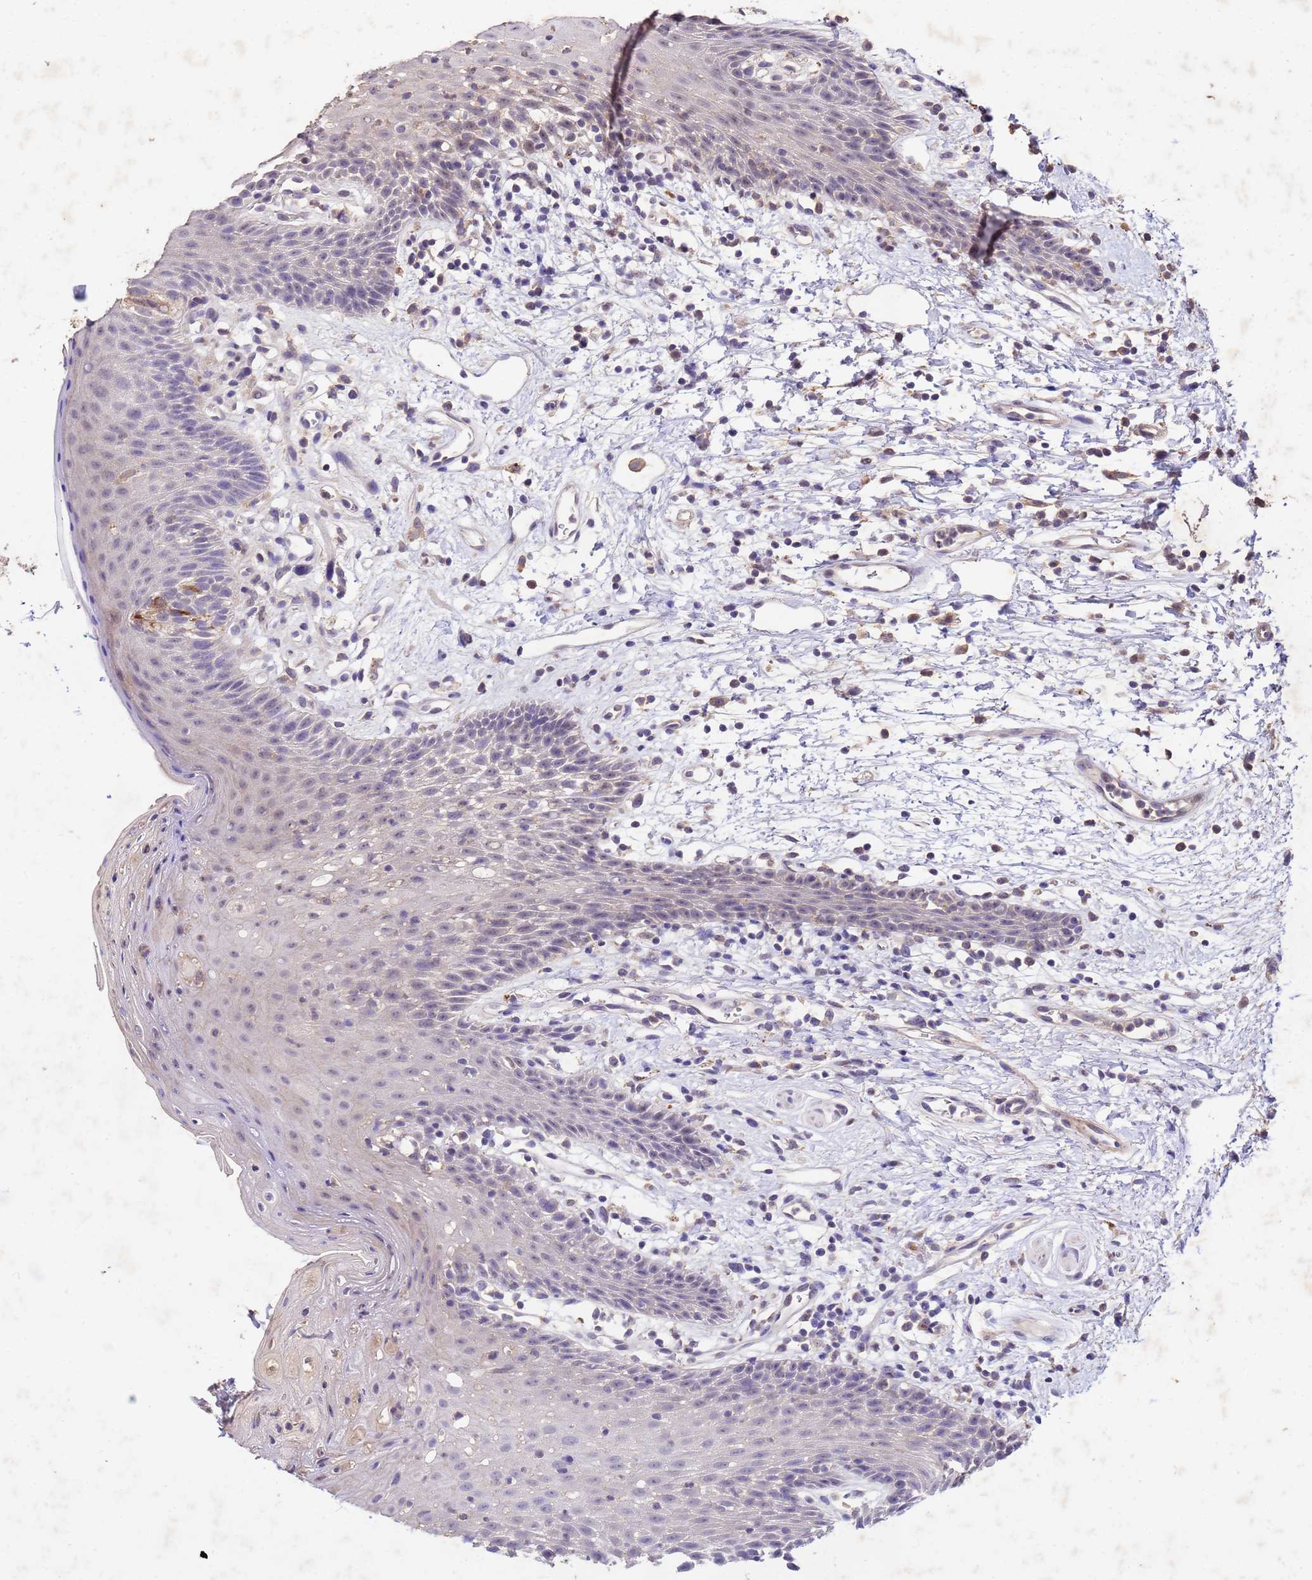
{"staining": {"intensity": "weak", "quantity": "<25%", "location": "nuclear"}, "tissue": "oral mucosa", "cell_type": "Squamous epithelial cells", "image_type": "normal", "snomed": [{"axis": "morphology", "description": "Normal tissue, NOS"}, {"axis": "topography", "description": "Oral tissue"}, {"axis": "topography", "description": "Tounge, NOS"}], "caption": "This is a photomicrograph of immunohistochemistry (IHC) staining of normal oral mucosa, which shows no staining in squamous epithelial cells. Brightfield microscopy of IHC stained with DAB (3,3'-diaminobenzidine) (brown) and hematoxylin (blue), captured at high magnification.", "gene": "TOR4A", "patient": {"sex": "female", "age": 59}}